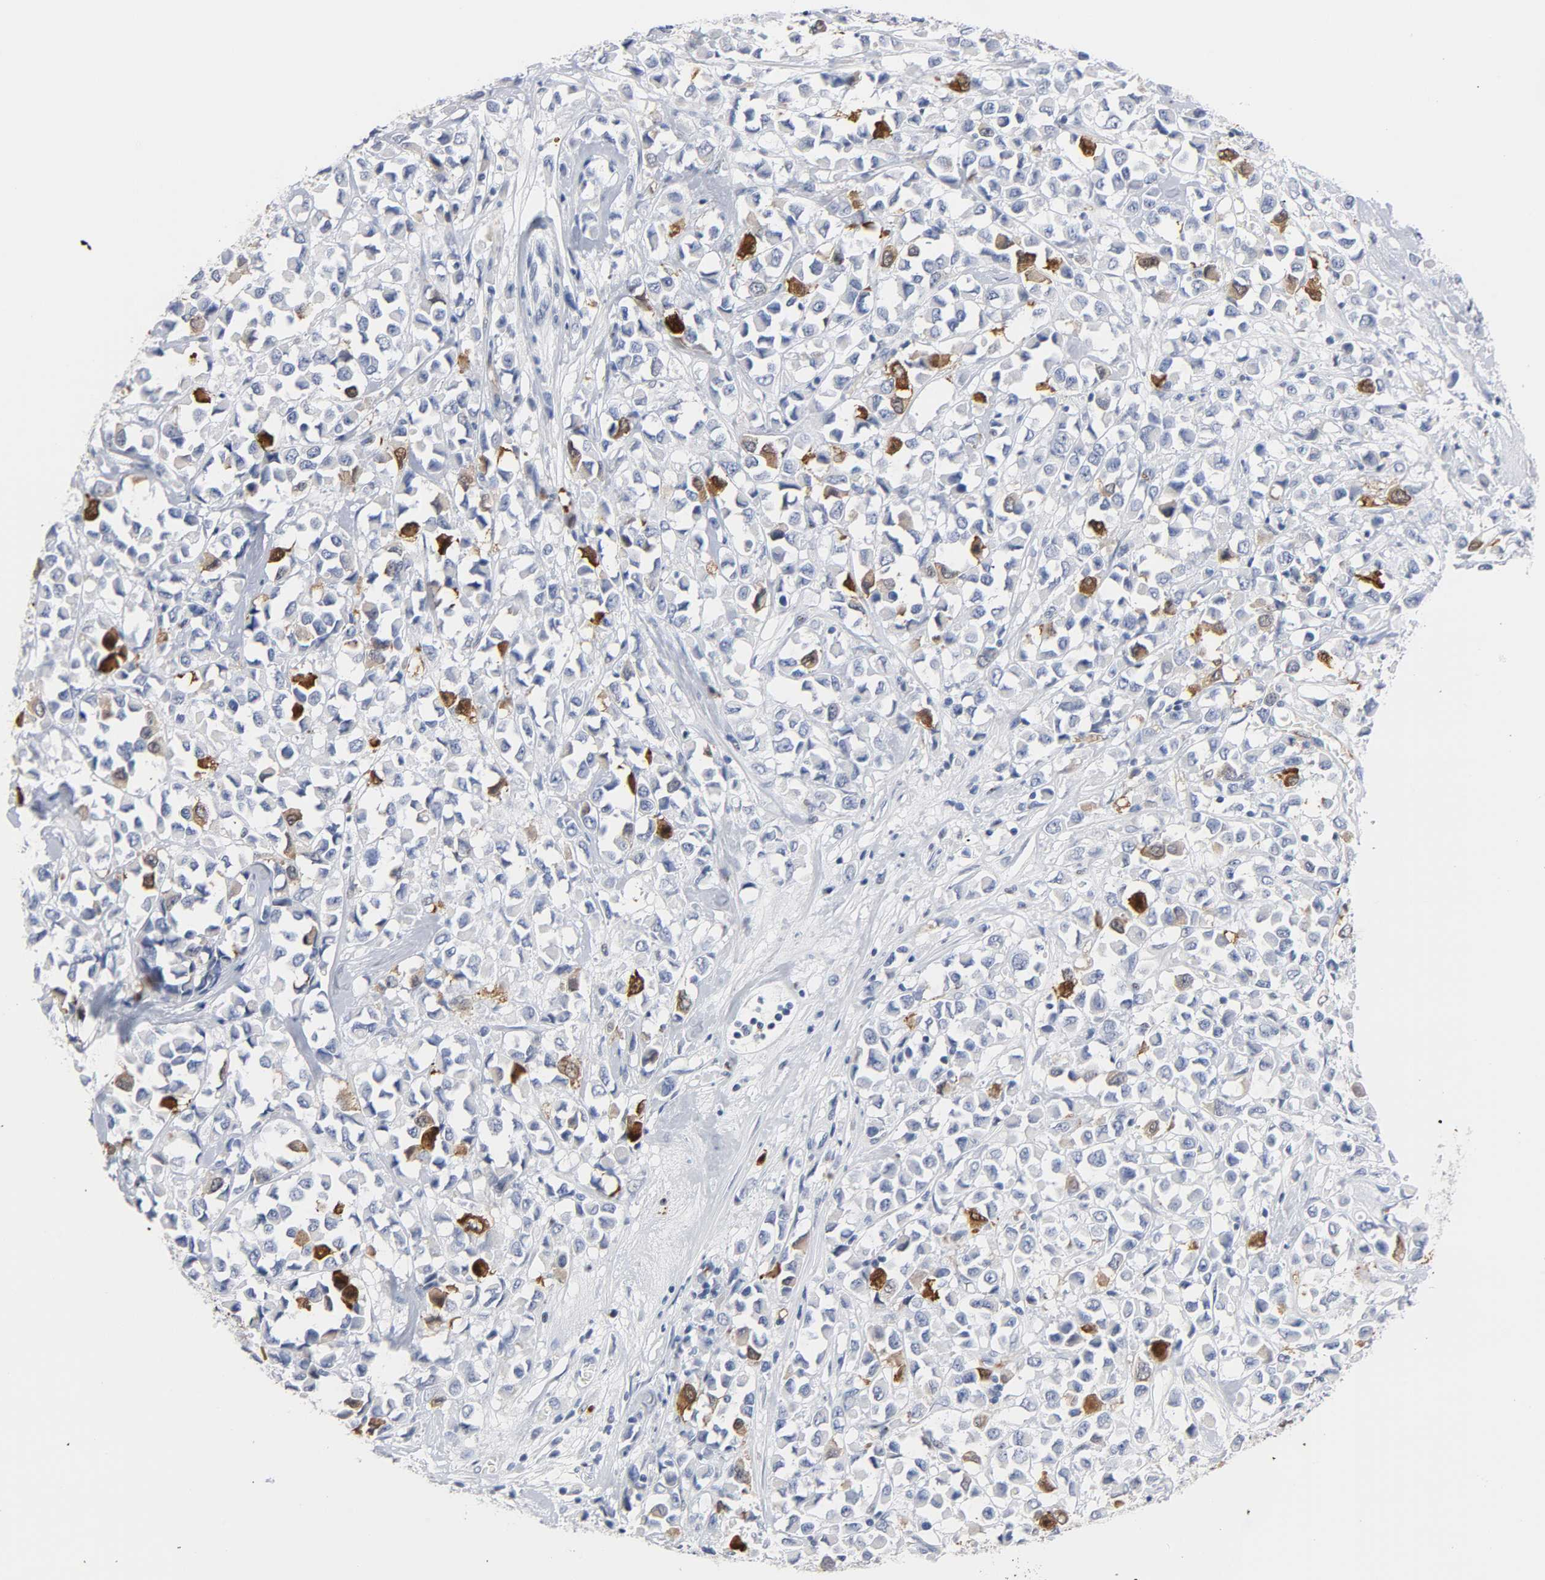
{"staining": {"intensity": "strong", "quantity": "25%-75%", "location": "cytoplasmic/membranous,nuclear"}, "tissue": "breast cancer", "cell_type": "Tumor cells", "image_type": "cancer", "snomed": [{"axis": "morphology", "description": "Duct carcinoma"}, {"axis": "topography", "description": "Breast"}], "caption": "Strong cytoplasmic/membranous and nuclear expression is identified in about 25%-75% of tumor cells in breast invasive ductal carcinoma.", "gene": "CDC20", "patient": {"sex": "female", "age": 61}}